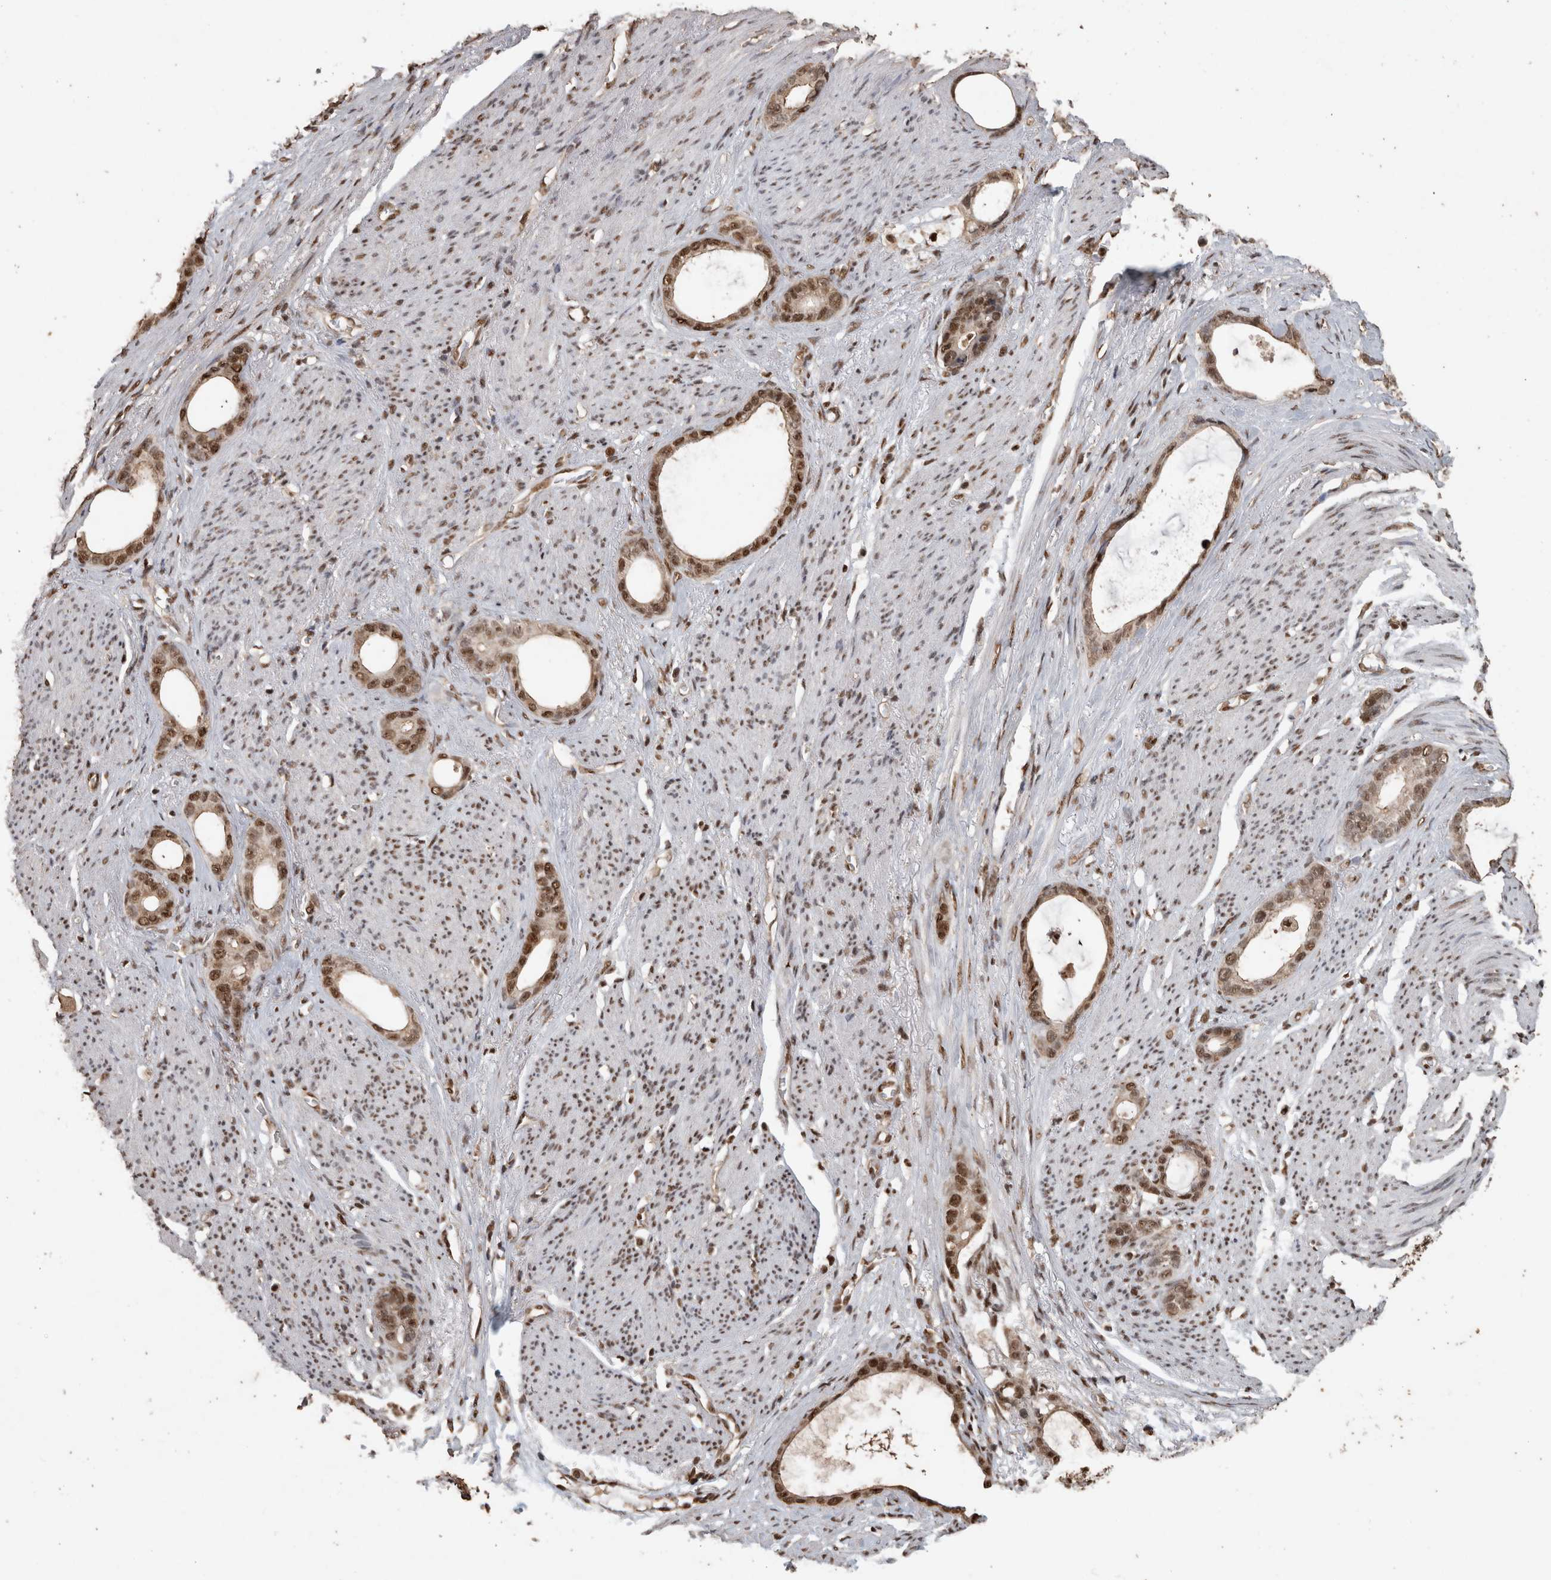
{"staining": {"intensity": "moderate", "quantity": ">75%", "location": "nuclear"}, "tissue": "stomach cancer", "cell_type": "Tumor cells", "image_type": "cancer", "snomed": [{"axis": "morphology", "description": "Adenocarcinoma, NOS"}, {"axis": "topography", "description": "Stomach"}], "caption": "Immunohistochemical staining of human stomach cancer exhibits medium levels of moderate nuclear protein expression in approximately >75% of tumor cells.", "gene": "RAD50", "patient": {"sex": "female", "age": 75}}